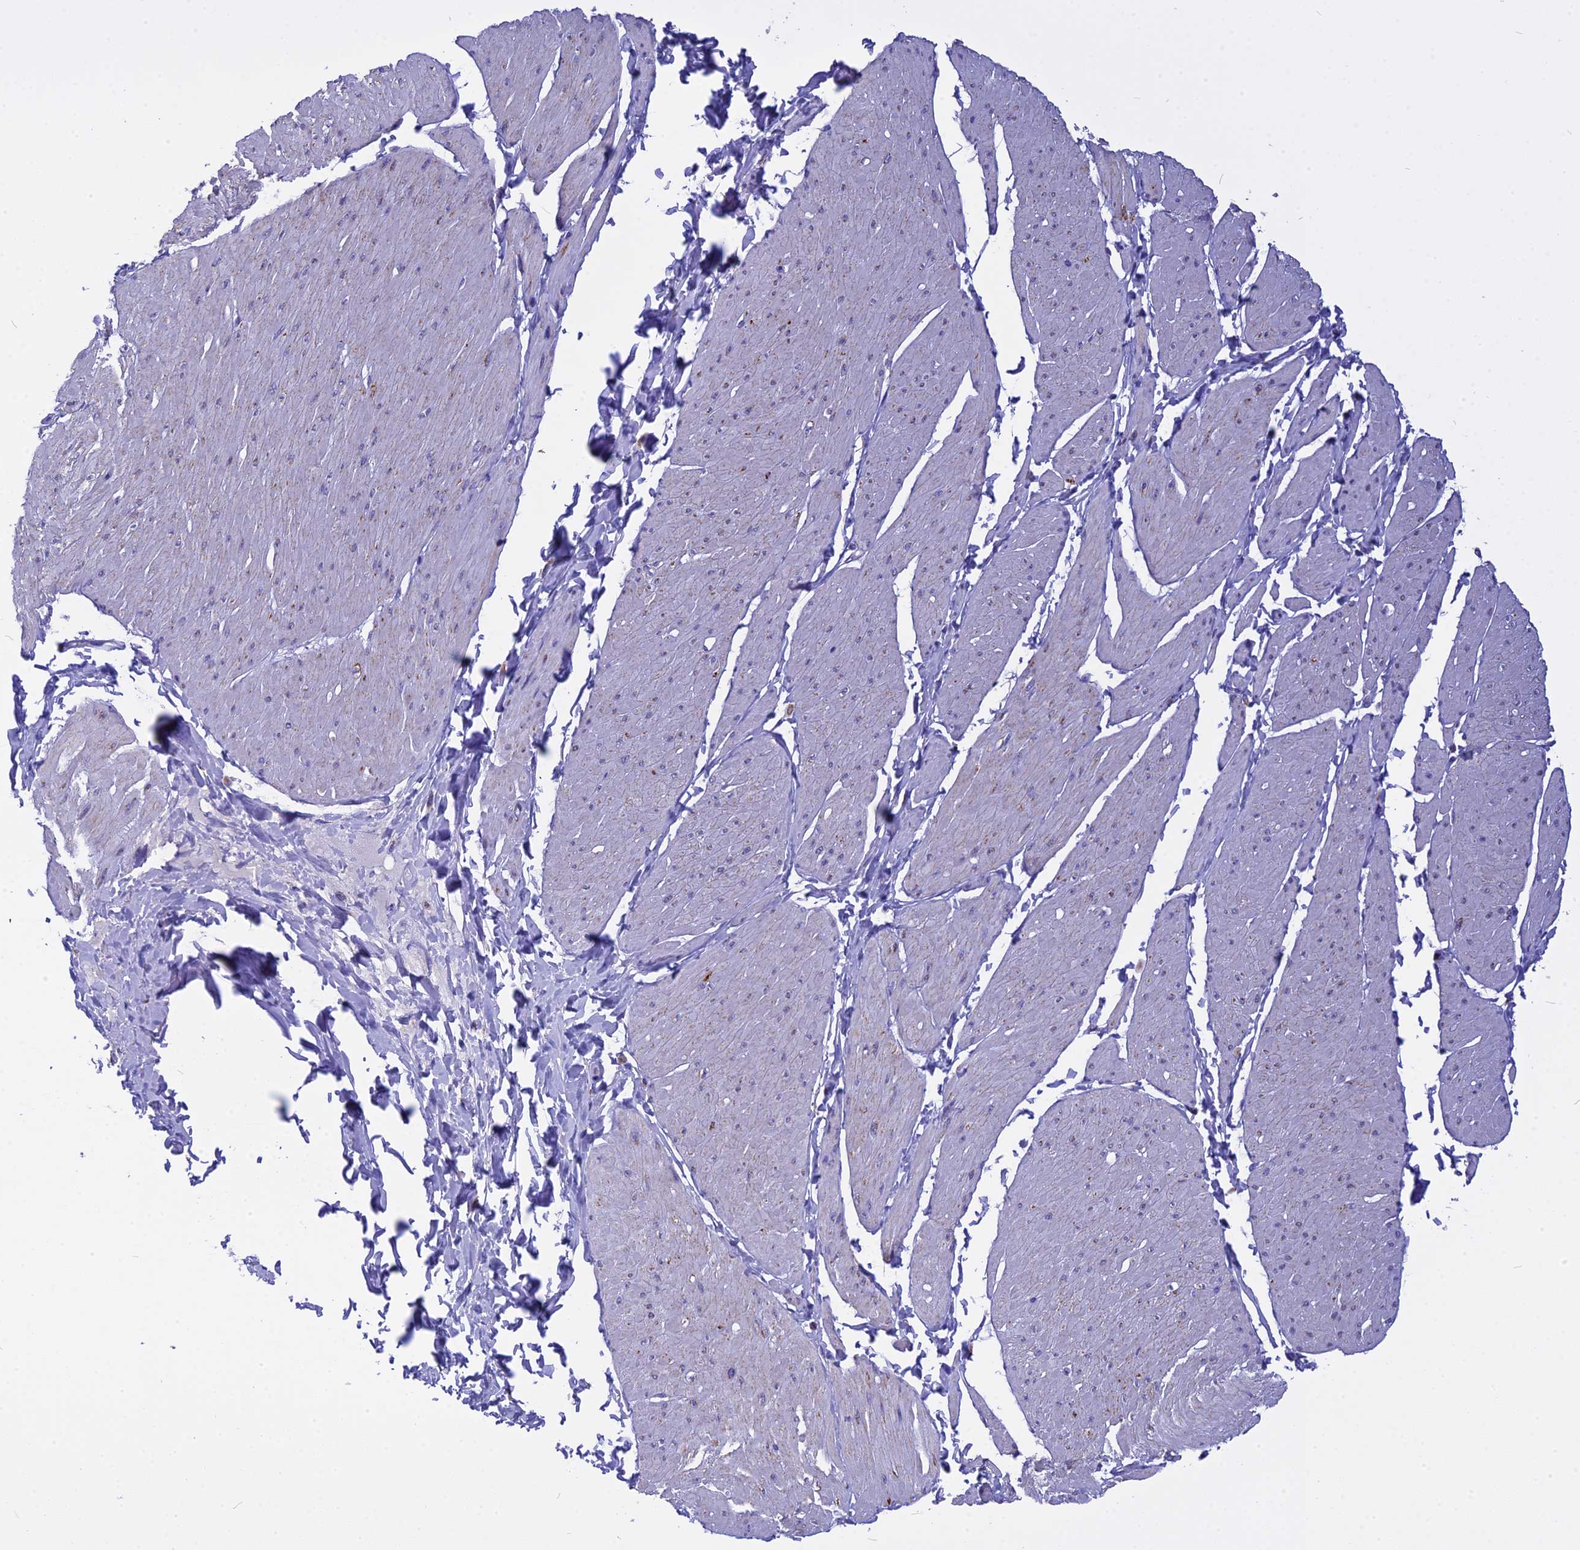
{"staining": {"intensity": "negative", "quantity": "none", "location": "none"}, "tissue": "smooth muscle", "cell_type": "Smooth muscle cells", "image_type": "normal", "snomed": [{"axis": "morphology", "description": "Urothelial carcinoma, High grade"}, {"axis": "topography", "description": "Urinary bladder"}], "caption": "Protein analysis of normal smooth muscle shows no significant positivity in smooth muscle cells.", "gene": "VDAC2", "patient": {"sex": "male", "age": 46}}